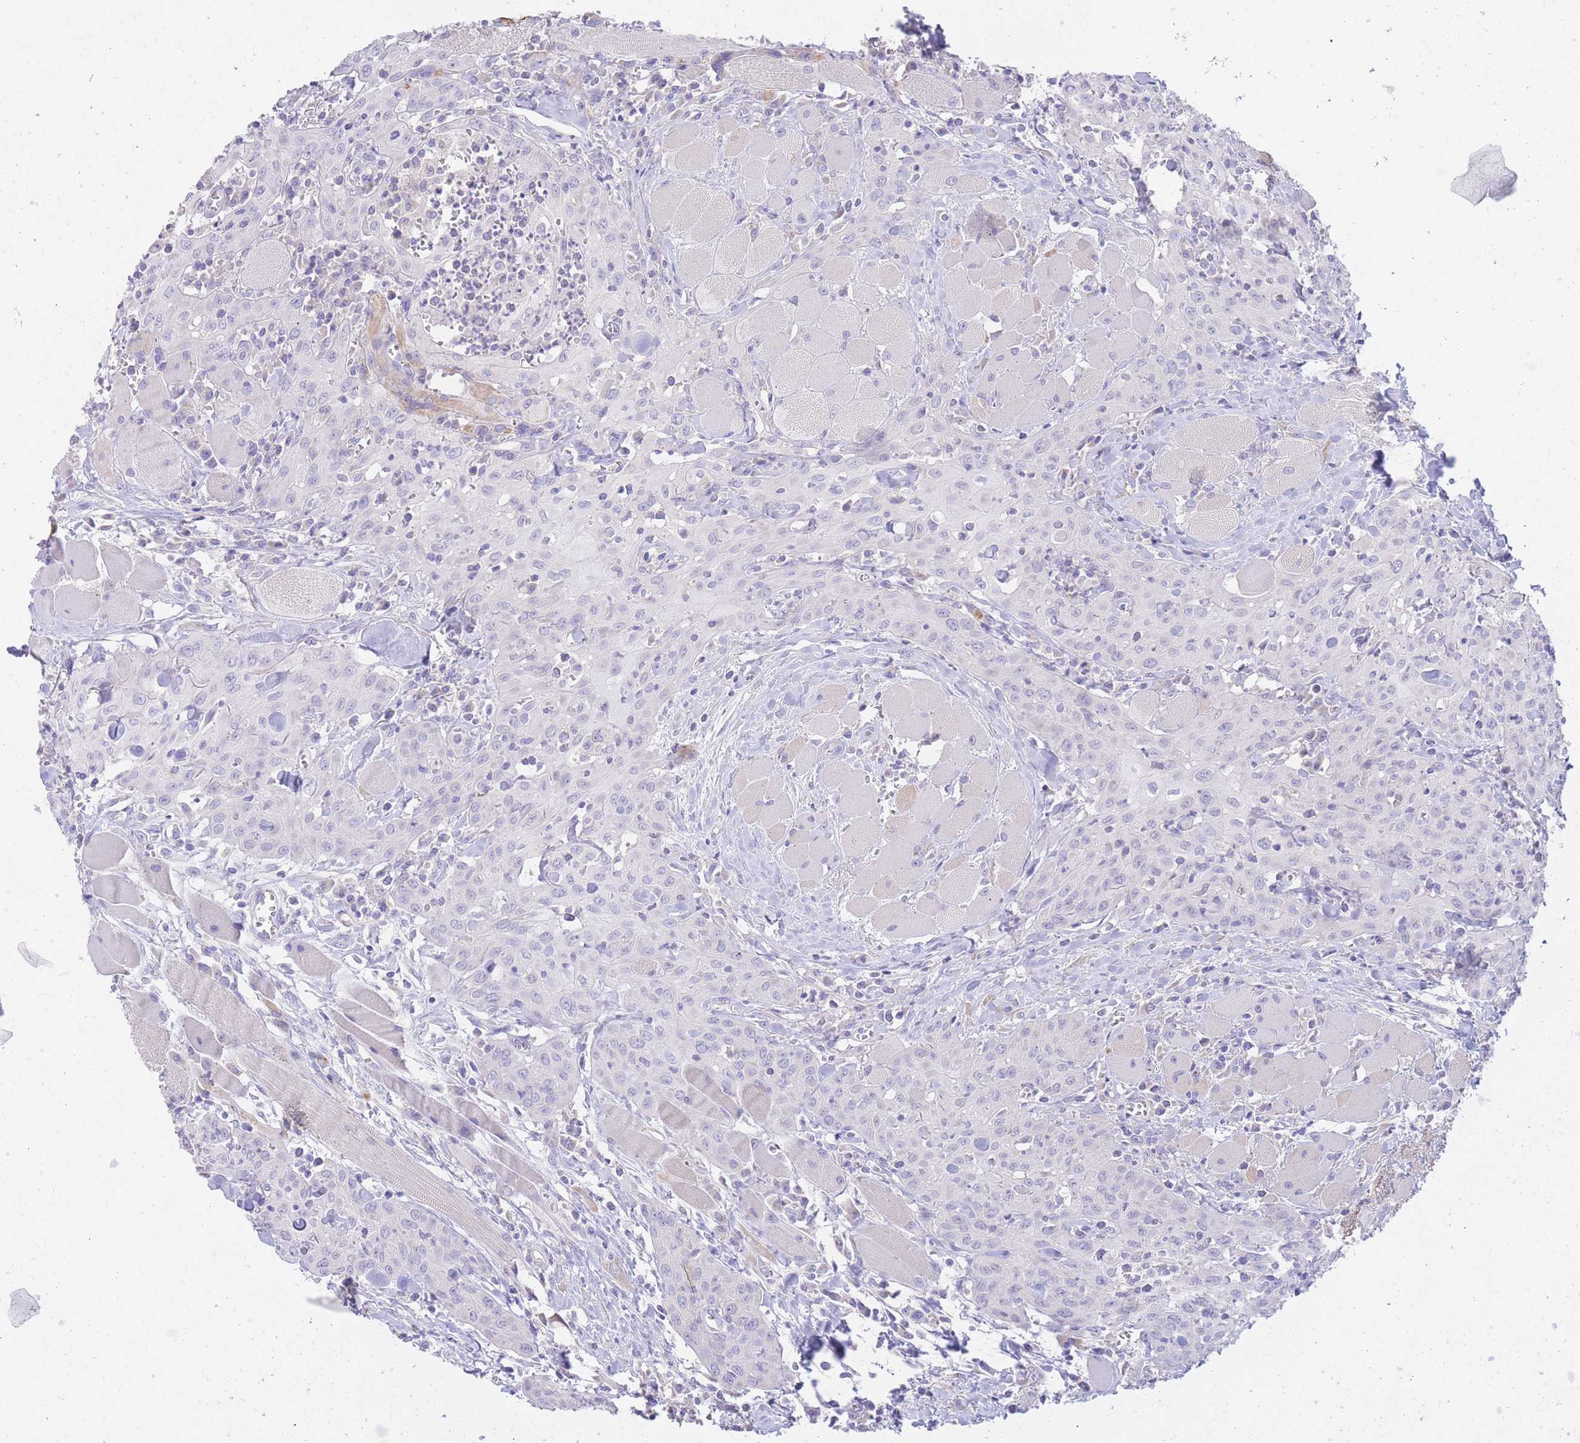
{"staining": {"intensity": "negative", "quantity": "none", "location": "none"}, "tissue": "head and neck cancer", "cell_type": "Tumor cells", "image_type": "cancer", "snomed": [{"axis": "morphology", "description": "Squamous cell carcinoma, NOS"}, {"axis": "topography", "description": "Oral tissue"}, {"axis": "topography", "description": "Head-Neck"}], "caption": "Immunohistochemistry image of head and neck squamous cell carcinoma stained for a protein (brown), which reveals no staining in tumor cells.", "gene": "FAH", "patient": {"sex": "female", "age": 70}}